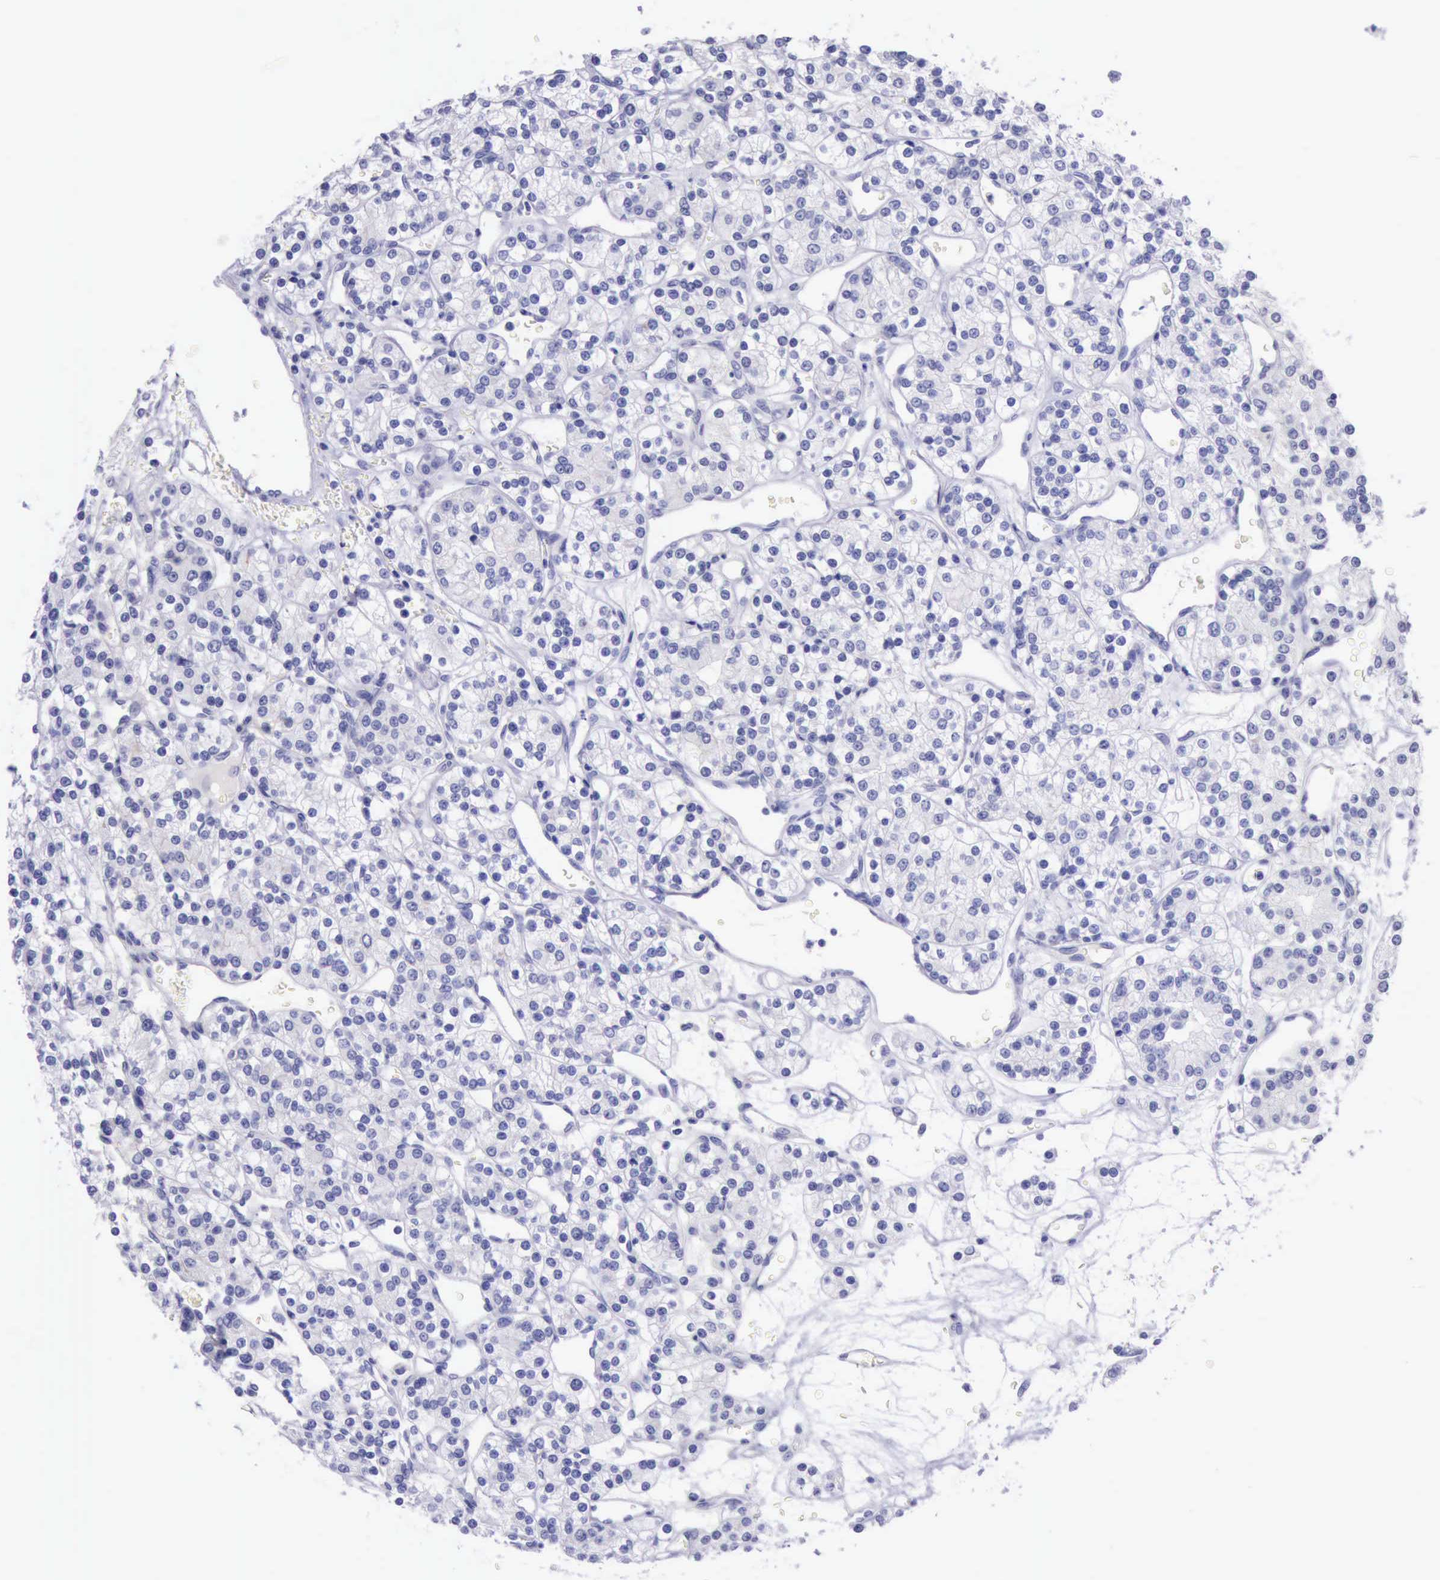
{"staining": {"intensity": "negative", "quantity": "none", "location": "none"}, "tissue": "renal cancer", "cell_type": "Tumor cells", "image_type": "cancer", "snomed": [{"axis": "morphology", "description": "Adenocarcinoma, NOS"}, {"axis": "topography", "description": "Kidney"}], "caption": "Renal cancer (adenocarcinoma) was stained to show a protein in brown. There is no significant positivity in tumor cells.", "gene": "LRFN5", "patient": {"sex": "female", "age": 62}}